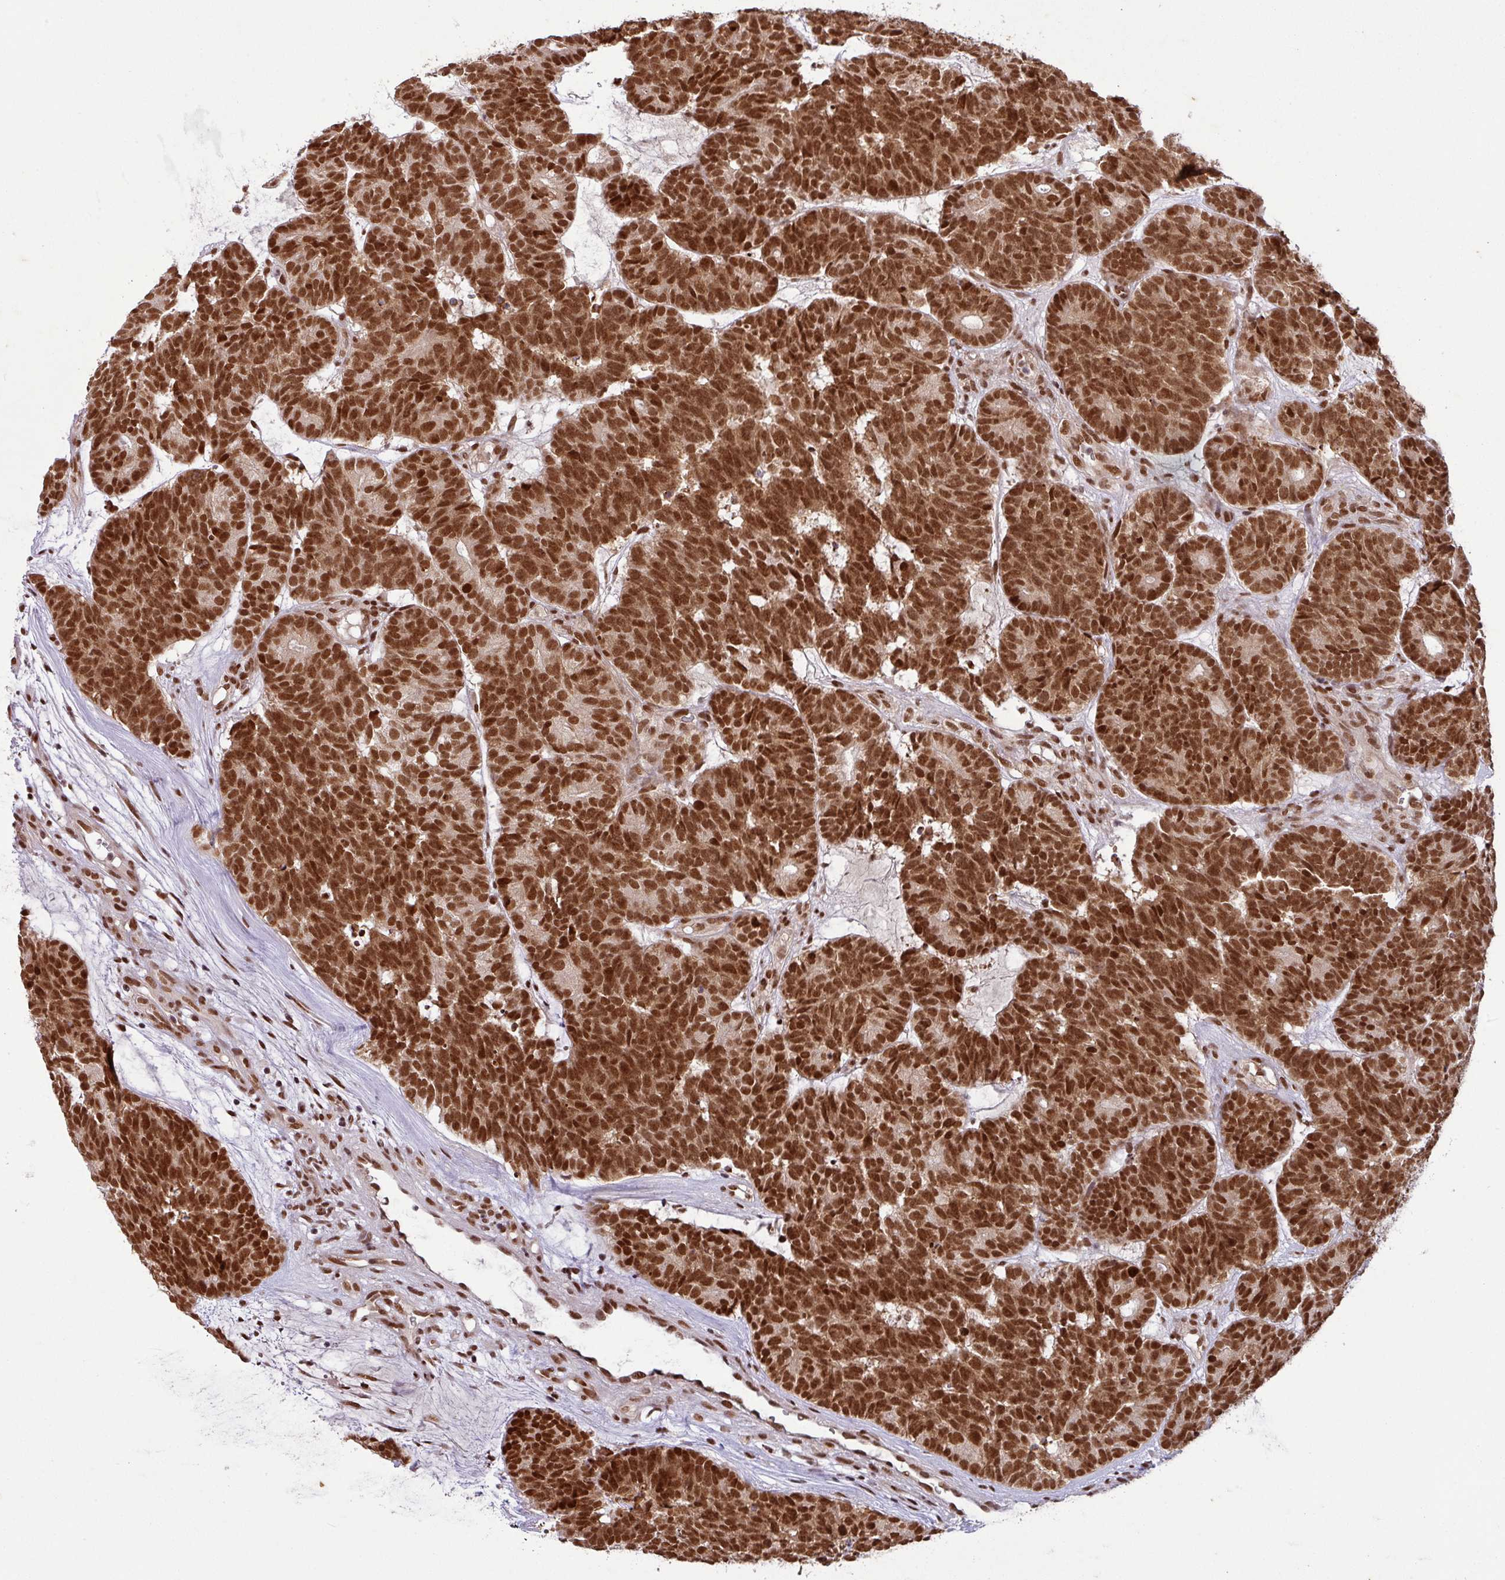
{"staining": {"intensity": "strong", "quantity": ">75%", "location": "nuclear"}, "tissue": "head and neck cancer", "cell_type": "Tumor cells", "image_type": "cancer", "snomed": [{"axis": "morphology", "description": "Adenocarcinoma, NOS"}, {"axis": "topography", "description": "Head-Neck"}], "caption": "Immunohistochemical staining of head and neck cancer reveals strong nuclear protein staining in approximately >75% of tumor cells.", "gene": "SRSF2", "patient": {"sex": "female", "age": 81}}